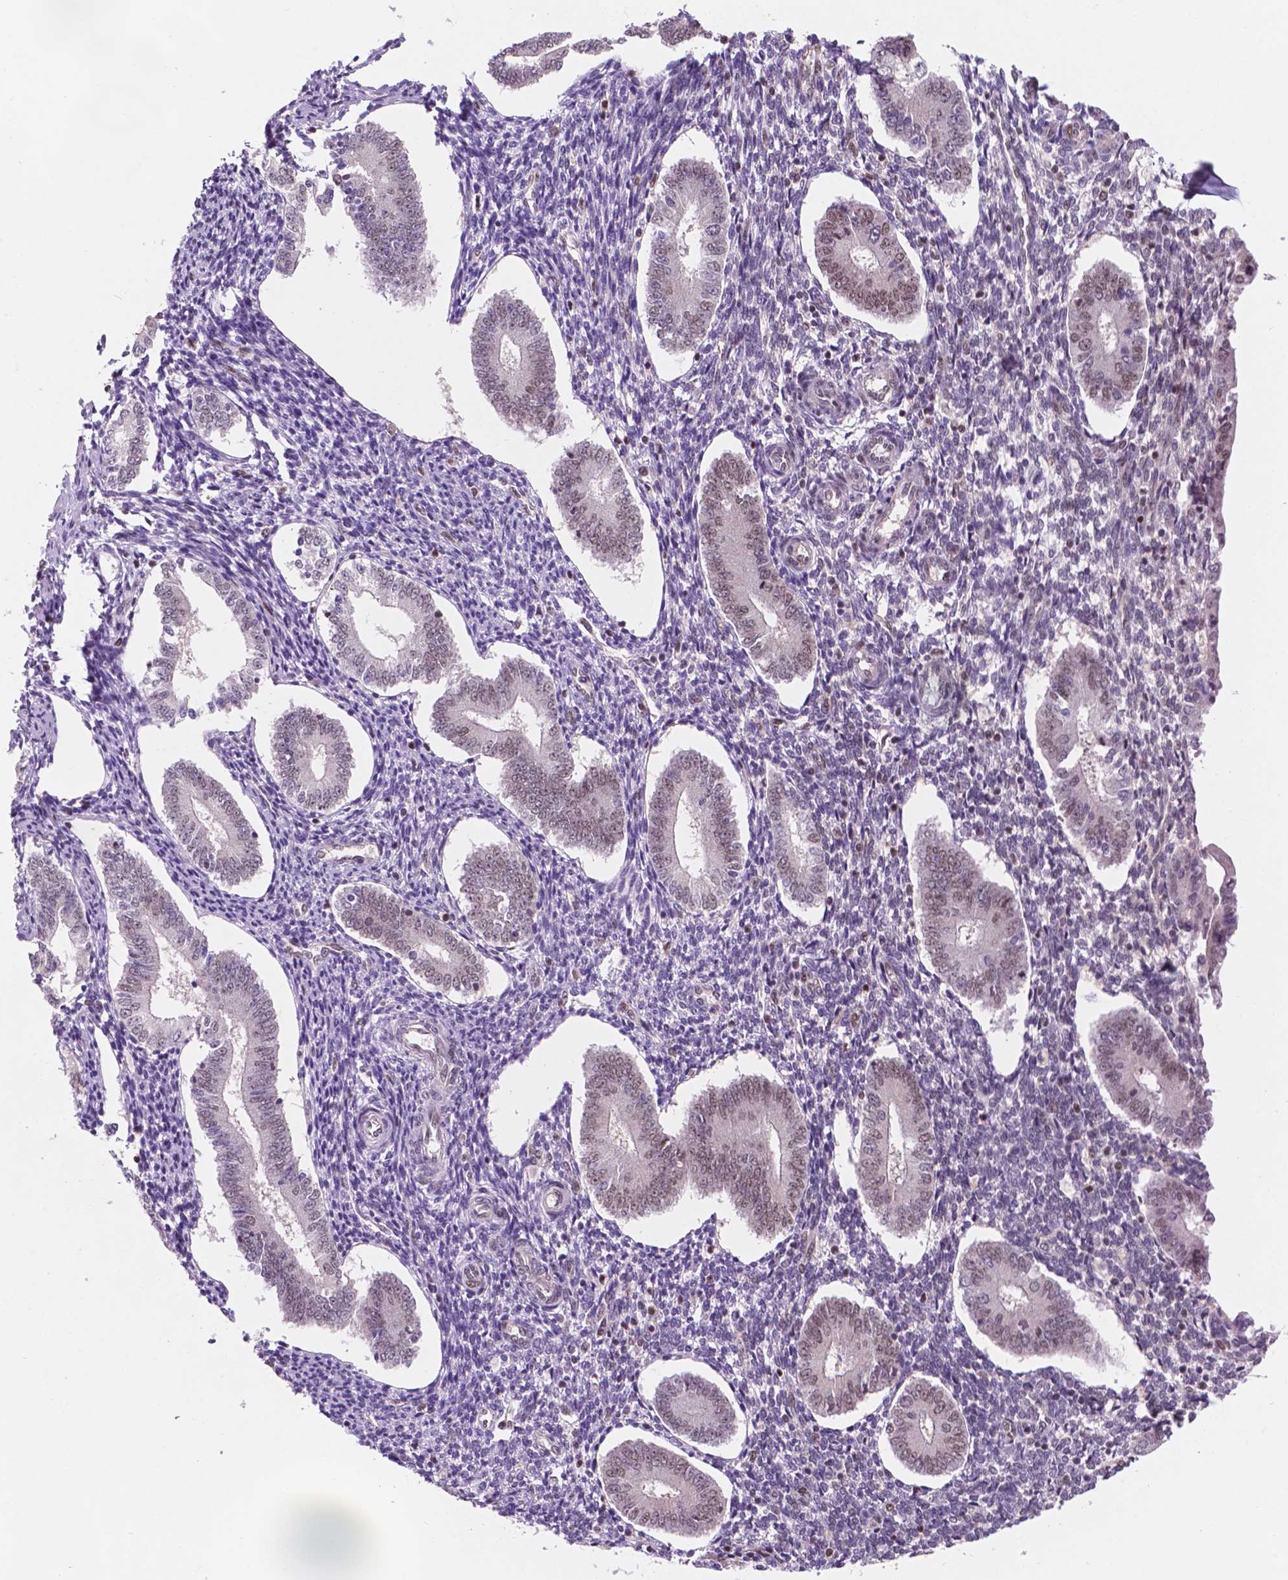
{"staining": {"intensity": "moderate", "quantity": "<25%", "location": "nuclear"}, "tissue": "endometrium", "cell_type": "Cells in endometrial stroma", "image_type": "normal", "snomed": [{"axis": "morphology", "description": "Normal tissue, NOS"}, {"axis": "topography", "description": "Endometrium"}], "caption": "An image showing moderate nuclear staining in about <25% of cells in endometrial stroma in benign endometrium, as visualized by brown immunohistochemical staining.", "gene": "PER2", "patient": {"sex": "female", "age": 40}}